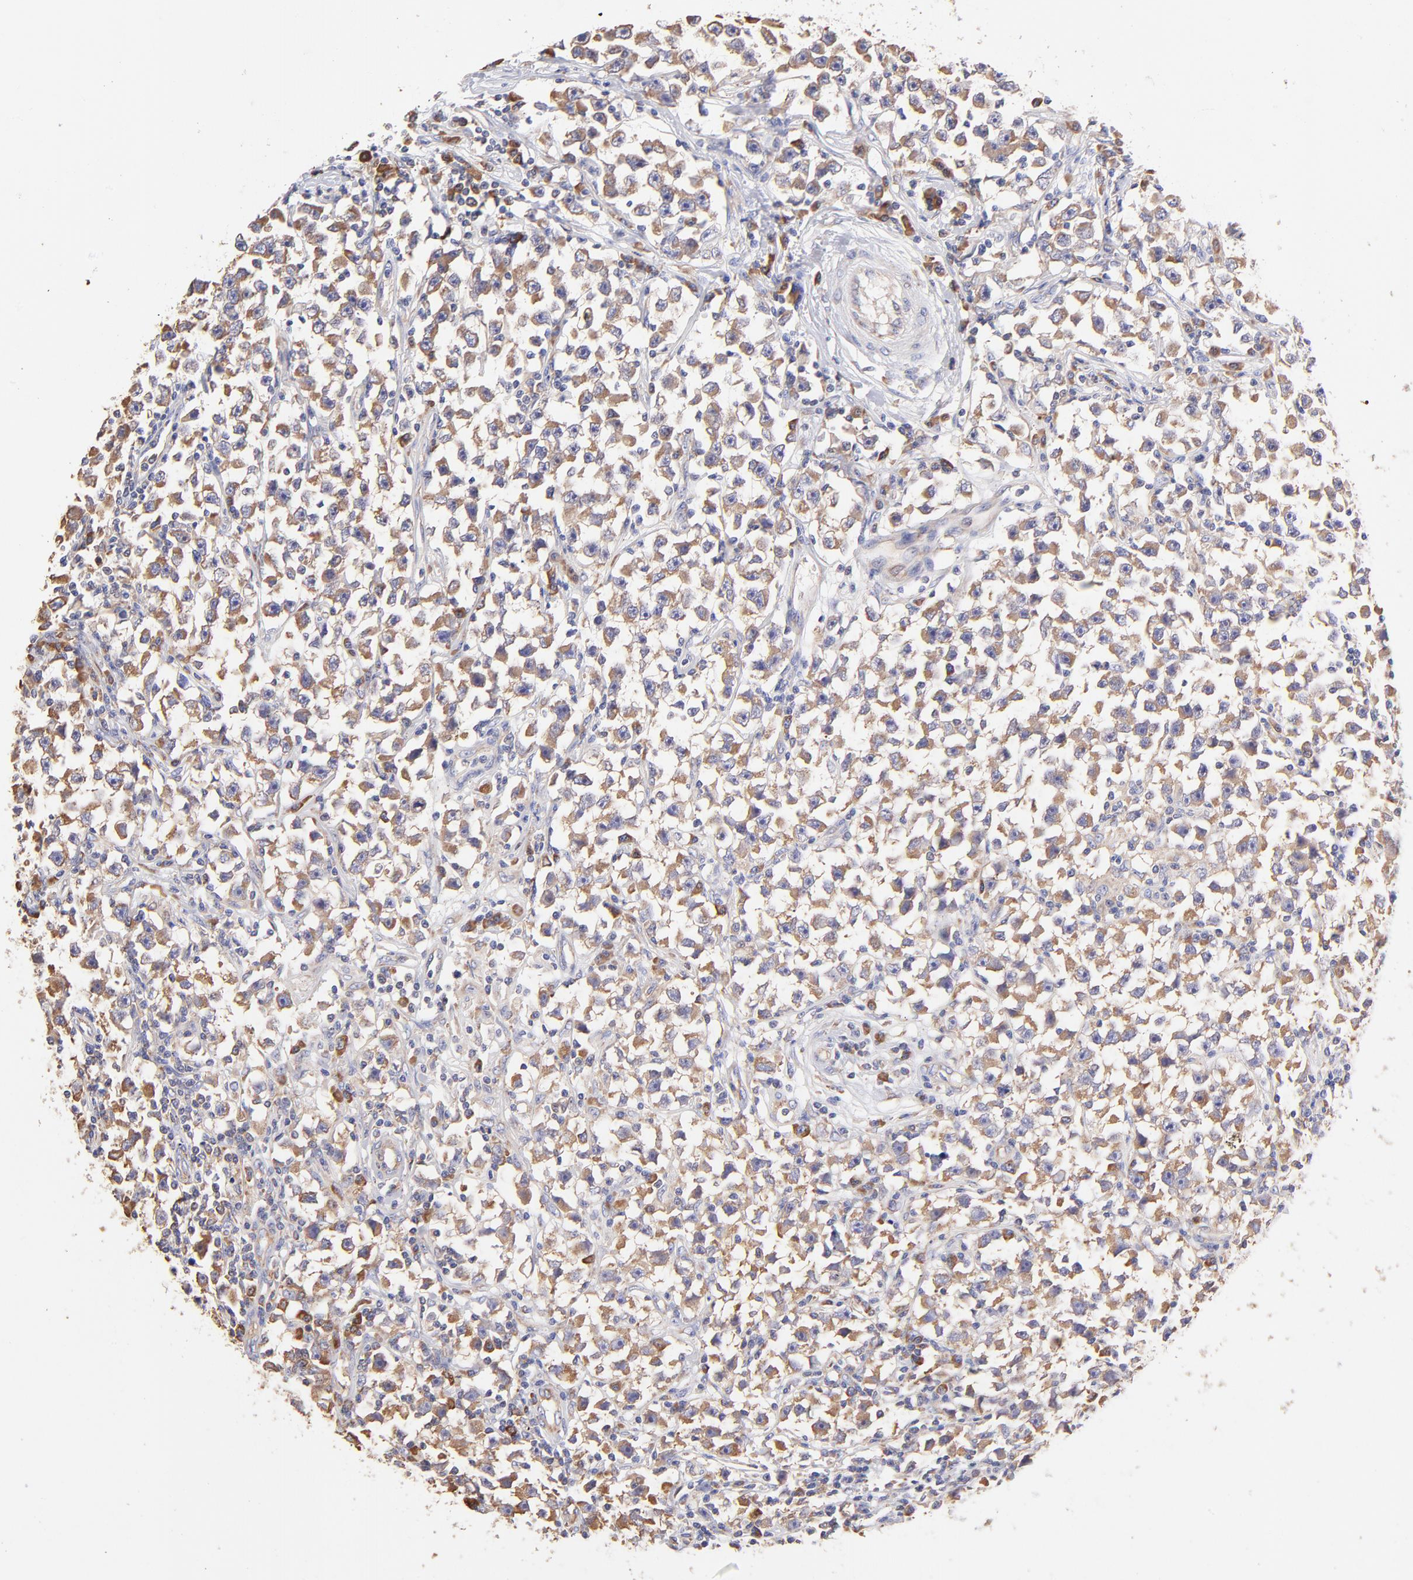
{"staining": {"intensity": "moderate", "quantity": ">75%", "location": "cytoplasmic/membranous"}, "tissue": "testis cancer", "cell_type": "Tumor cells", "image_type": "cancer", "snomed": [{"axis": "morphology", "description": "Seminoma, NOS"}, {"axis": "topography", "description": "Testis"}], "caption": "Immunohistochemical staining of seminoma (testis) exhibits moderate cytoplasmic/membranous protein staining in approximately >75% of tumor cells.", "gene": "RPL30", "patient": {"sex": "male", "age": 33}}